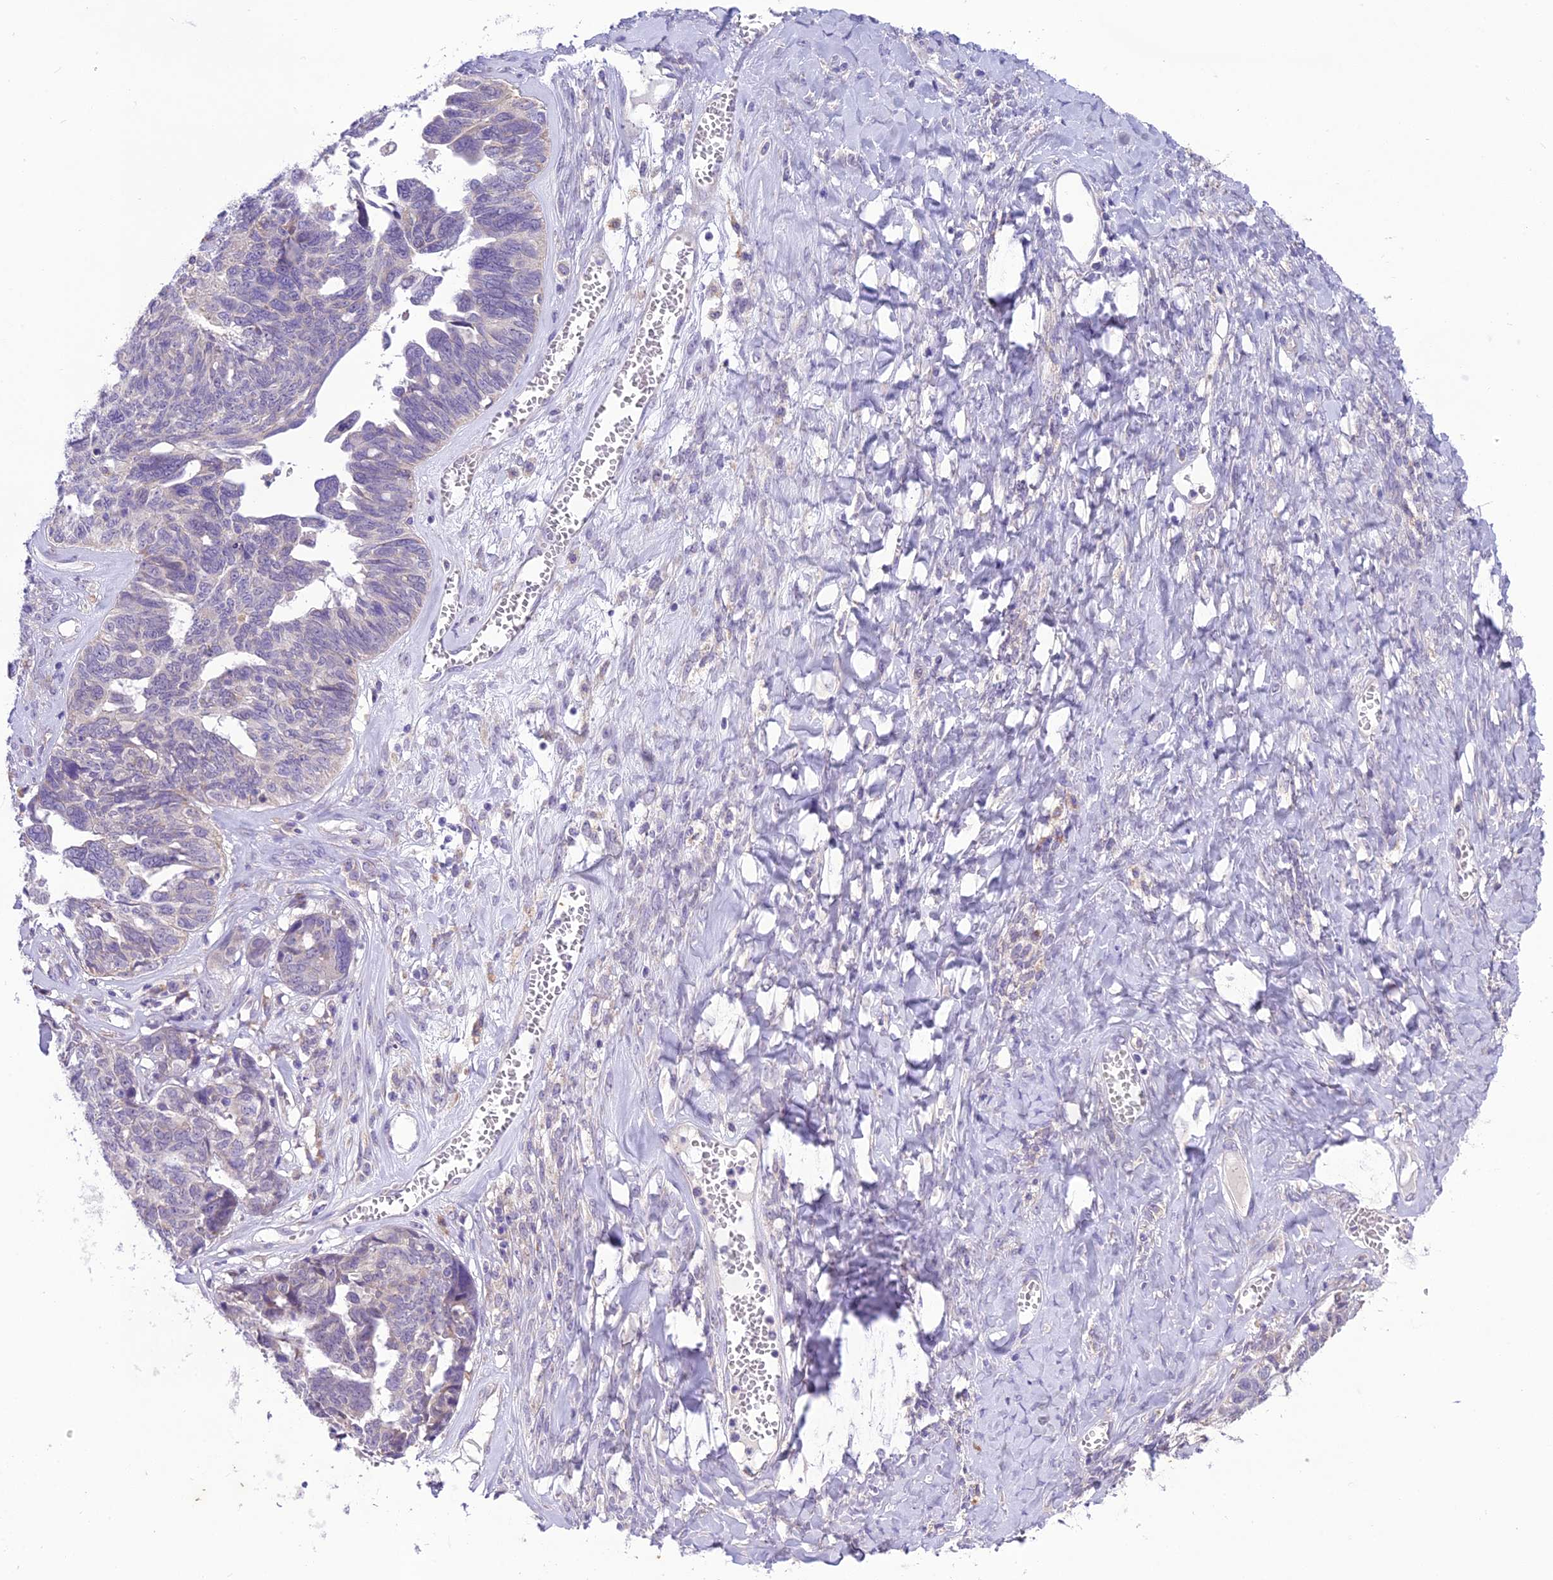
{"staining": {"intensity": "negative", "quantity": "none", "location": "none"}, "tissue": "ovarian cancer", "cell_type": "Tumor cells", "image_type": "cancer", "snomed": [{"axis": "morphology", "description": "Cystadenocarcinoma, serous, NOS"}, {"axis": "topography", "description": "Ovary"}], "caption": "DAB (3,3'-diaminobenzidine) immunohistochemical staining of human ovarian cancer (serous cystadenocarcinoma) exhibits no significant positivity in tumor cells.", "gene": "MIIP", "patient": {"sex": "female", "age": 79}}